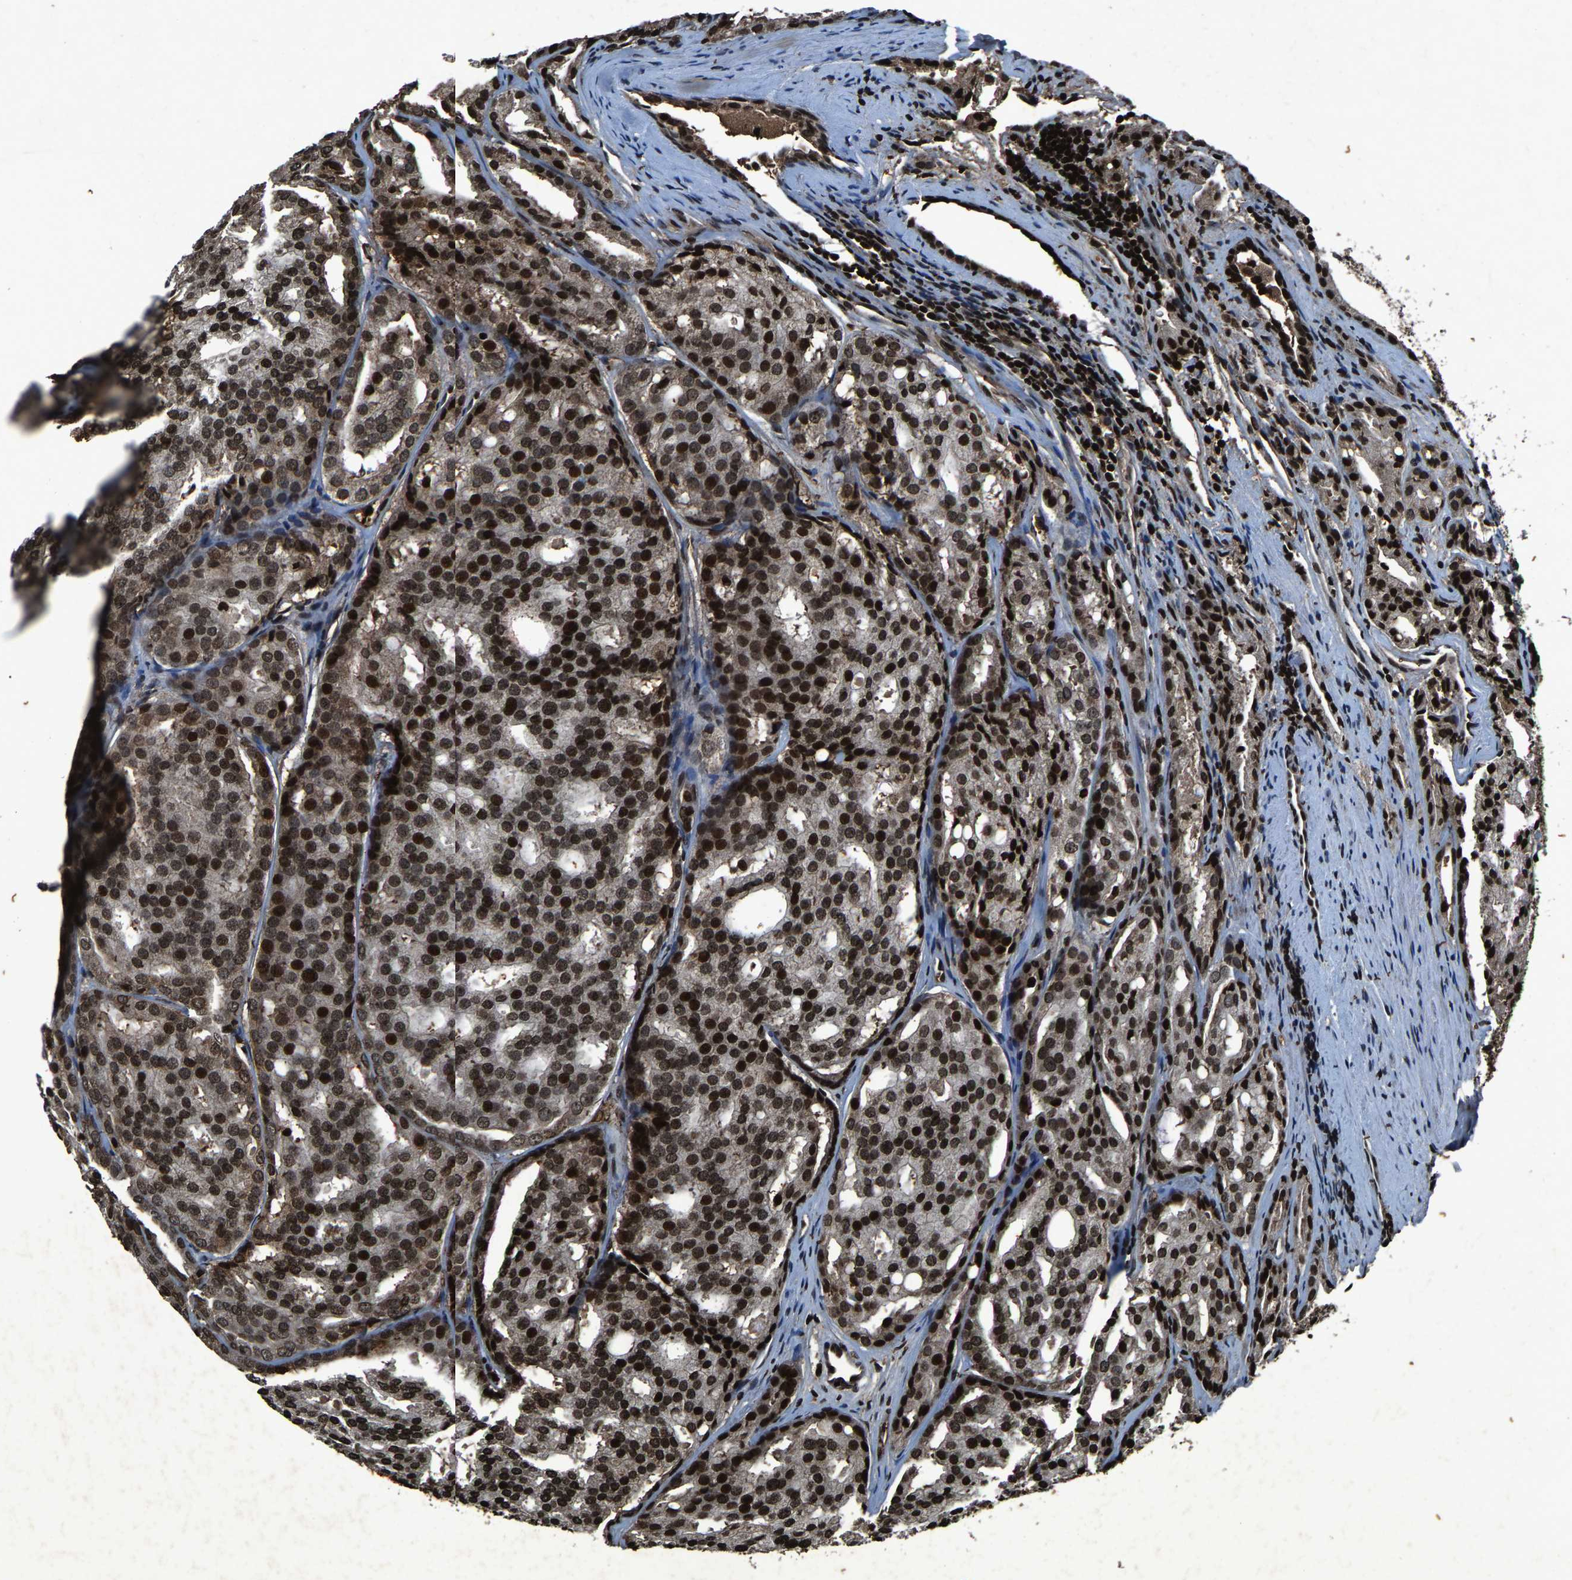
{"staining": {"intensity": "strong", "quantity": ">75%", "location": "nuclear"}, "tissue": "prostate cancer", "cell_type": "Tumor cells", "image_type": "cancer", "snomed": [{"axis": "morphology", "description": "Adenocarcinoma, High grade"}, {"axis": "topography", "description": "Prostate"}], "caption": "Brown immunohistochemical staining in human prostate cancer (adenocarcinoma (high-grade)) displays strong nuclear staining in about >75% of tumor cells. The staining was performed using DAB, with brown indicating positive protein expression. Nuclei are stained blue with hematoxylin.", "gene": "H4C1", "patient": {"sex": "male", "age": 64}}